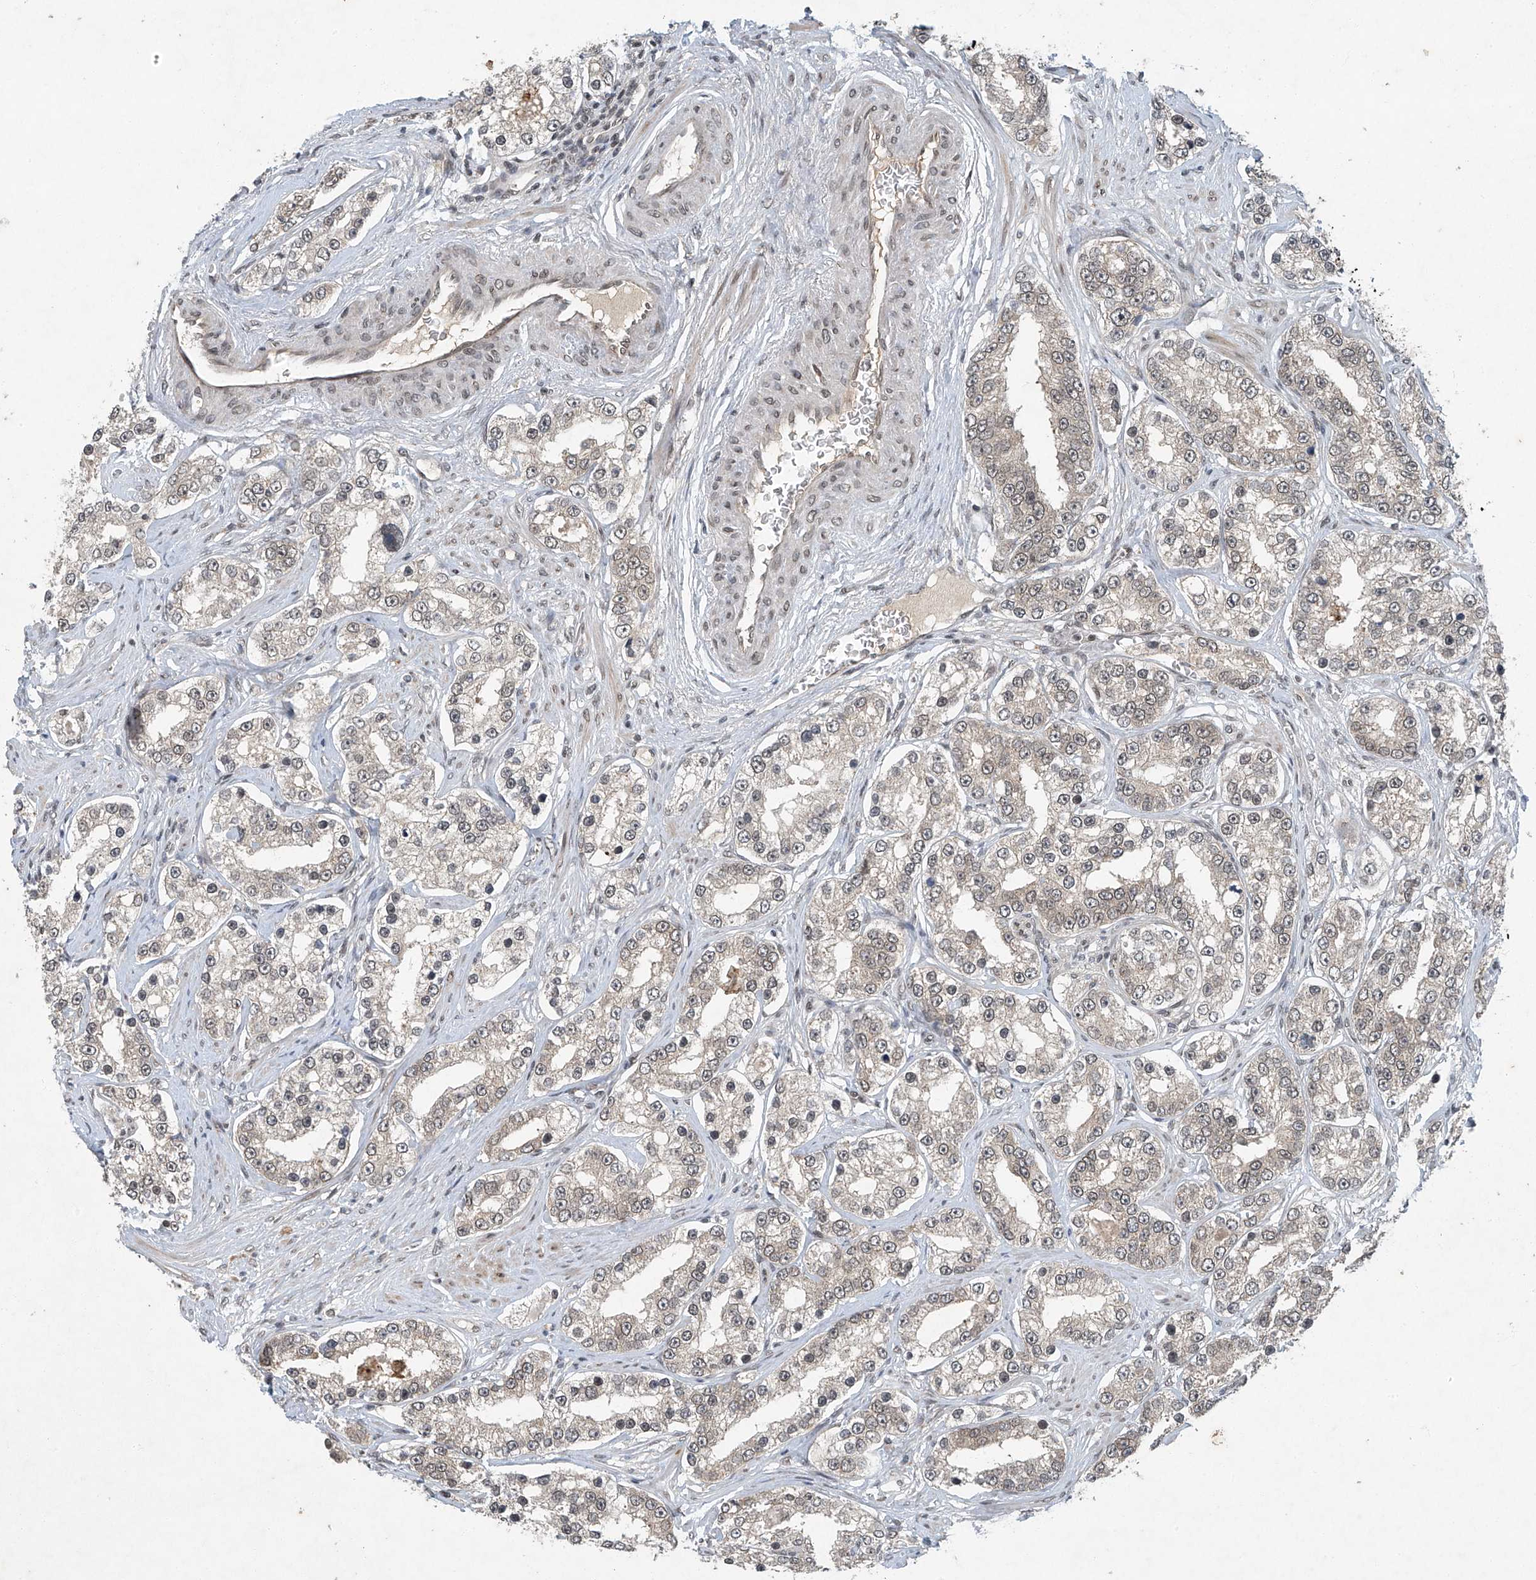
{"staining": {"intensity": "weak", "quantity": "<25%", "location": "cytoplasmic/membranous"}, "tissue": "prostate cancer", "cell_type": "Tumor cells", "image_type": "cancer", "snomed": [{"axis": "morphology", "description": "Normal tissue, NOS"}, {"axis": "morphology", "description": "Adenocarcinoma, High grade"}, {"axis": "topography", "description": "Prostate"}], "caption": "This photomicrograph is of prostate cancer stained with immunohistochemistry to label a protein in brown with the nuclei are counter-stained blue. There is no expression in tumor cells.", "gene": "TAF8", "patient": {"sex": "male", "age": 83}}